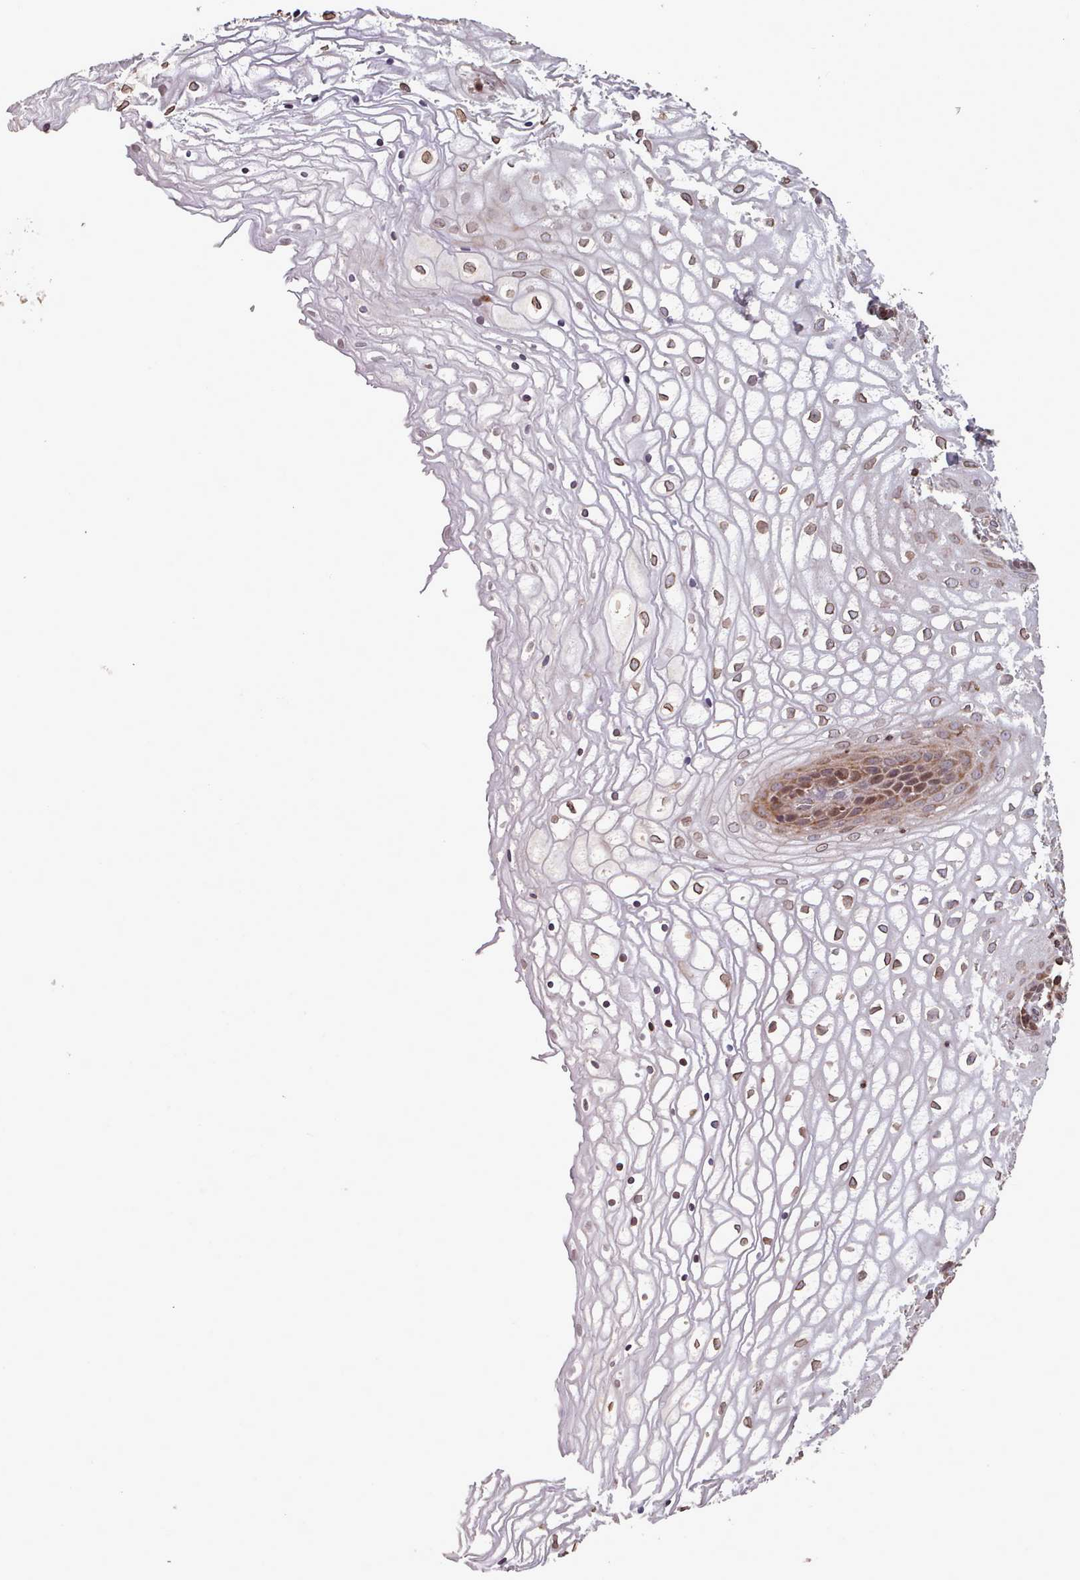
{"staining": {"intensity": "moderate", "quantity": ">75%", "location": "cytoplasmic/membranous,nuclear"}, "tissue": "vagina", "cell_type": "Squamous epithelial cells", "image_type": "normal", "snomed": [{"axis": "morphology", "description": "Normal tissue, NOS"}, {"axis": "topography", "description": "Vagina"}], "caption": "Immunohistochemical staining of unremarkable human vagina shows medium levels of moderate cytoplasmic/membranous,nuclear staining in approximately >75% of squamous epithelial cells. (Stains: DAB in brown, nuclei in blue, Microscopy: brightfield microscopy at high magnification).", "gene": "TOR1AIP1", "patient": {"sex": "female", "age": 34}}